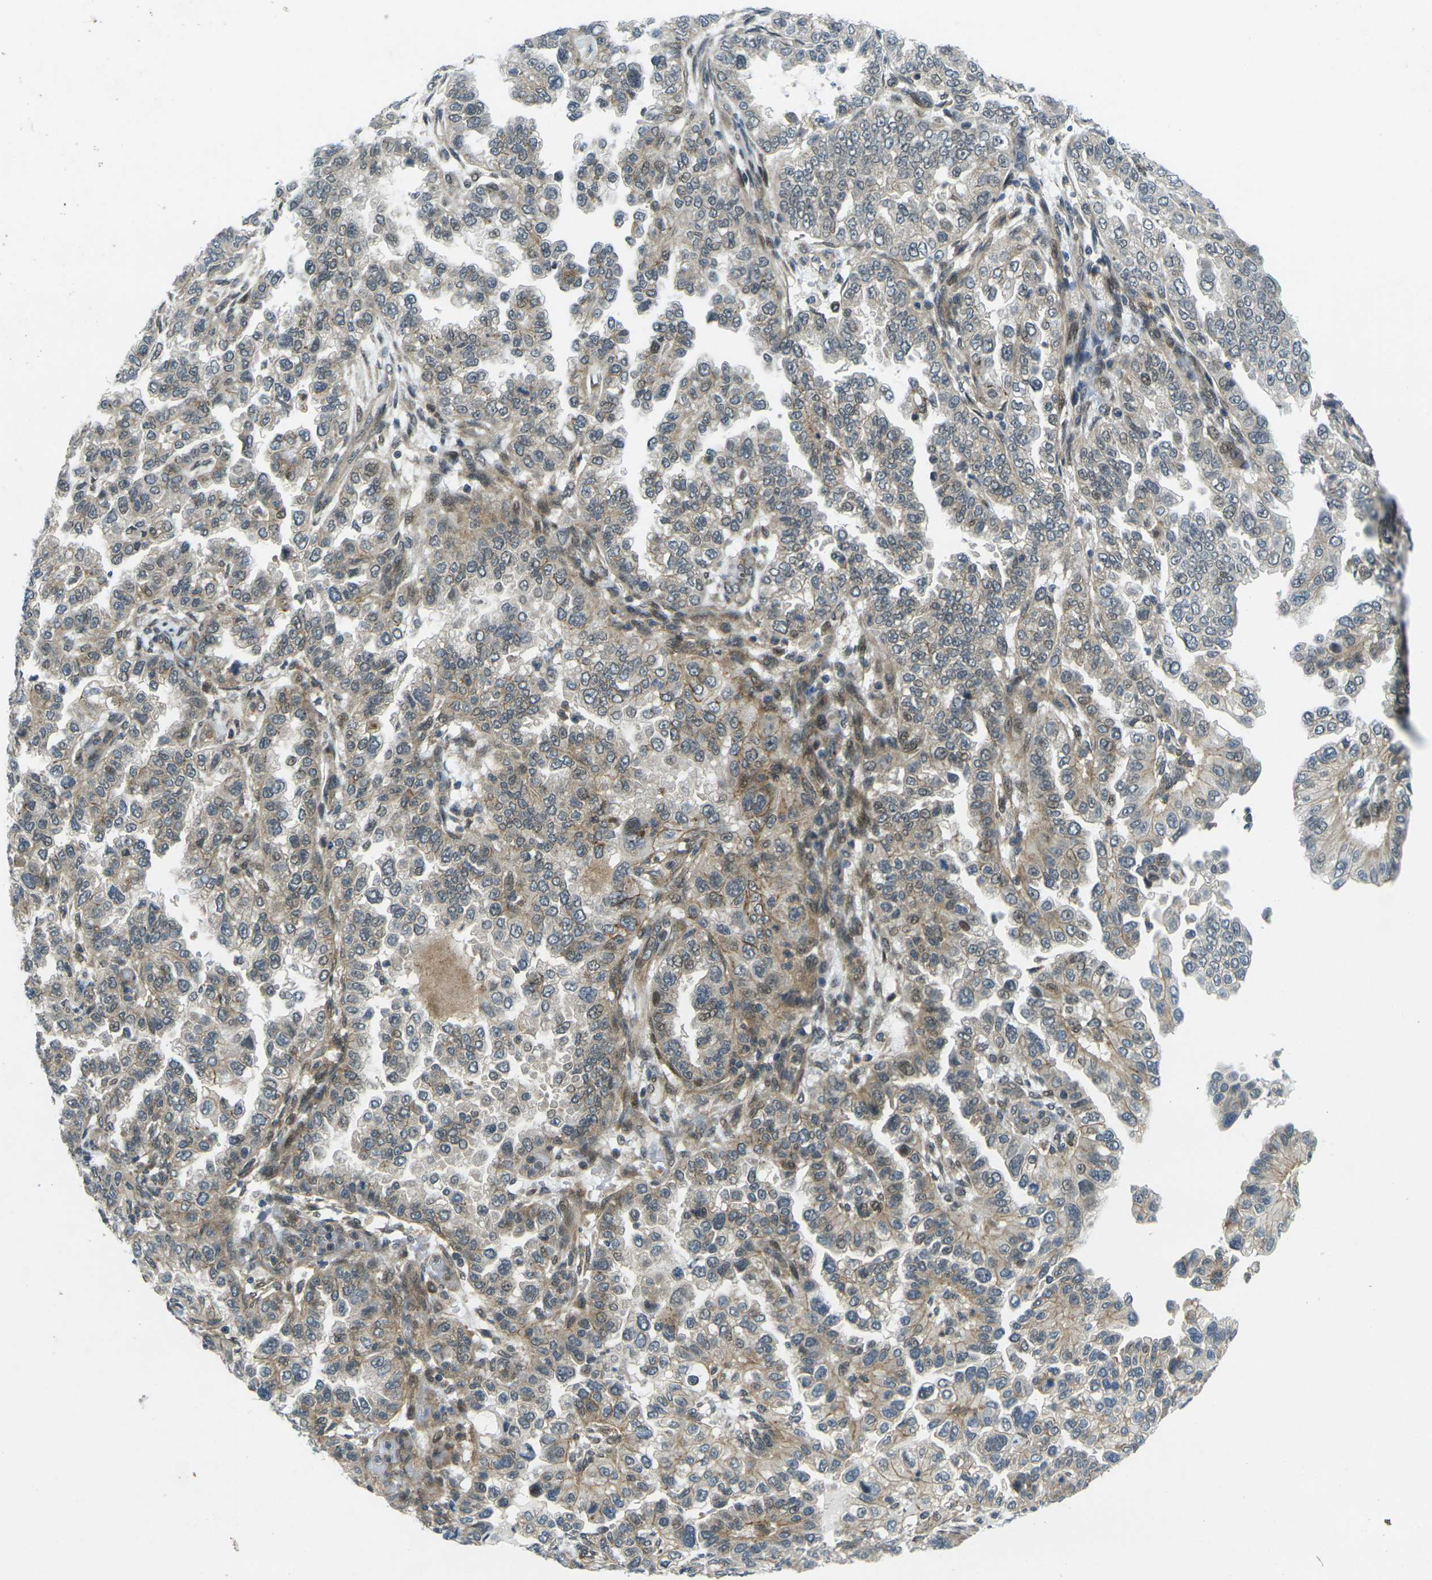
{"staining": {"intensity": "weak", "quantity": "25%-75%", "location": "cytoplasmic/membranous"}, "tissue": "endometrial cancer", "cell_type": "Tumor cells", "image_type": "cancer", "snomed": [{"axis": "morphology", "description": "Adenocarcinoma, NOS"}, {"axis": "topography", "description": "Endometrium"}], "caption": "IHC of human endometrial adenocarcinoma reveals low levels of weak cytoplasmic/membranous expression in about 25%-75% of tumor cells. (DAB IHC, brown staining for protein, blue staining for nuclei).", "gene": "KCTD10", "patient": {"sex": "female", "age": 85}}